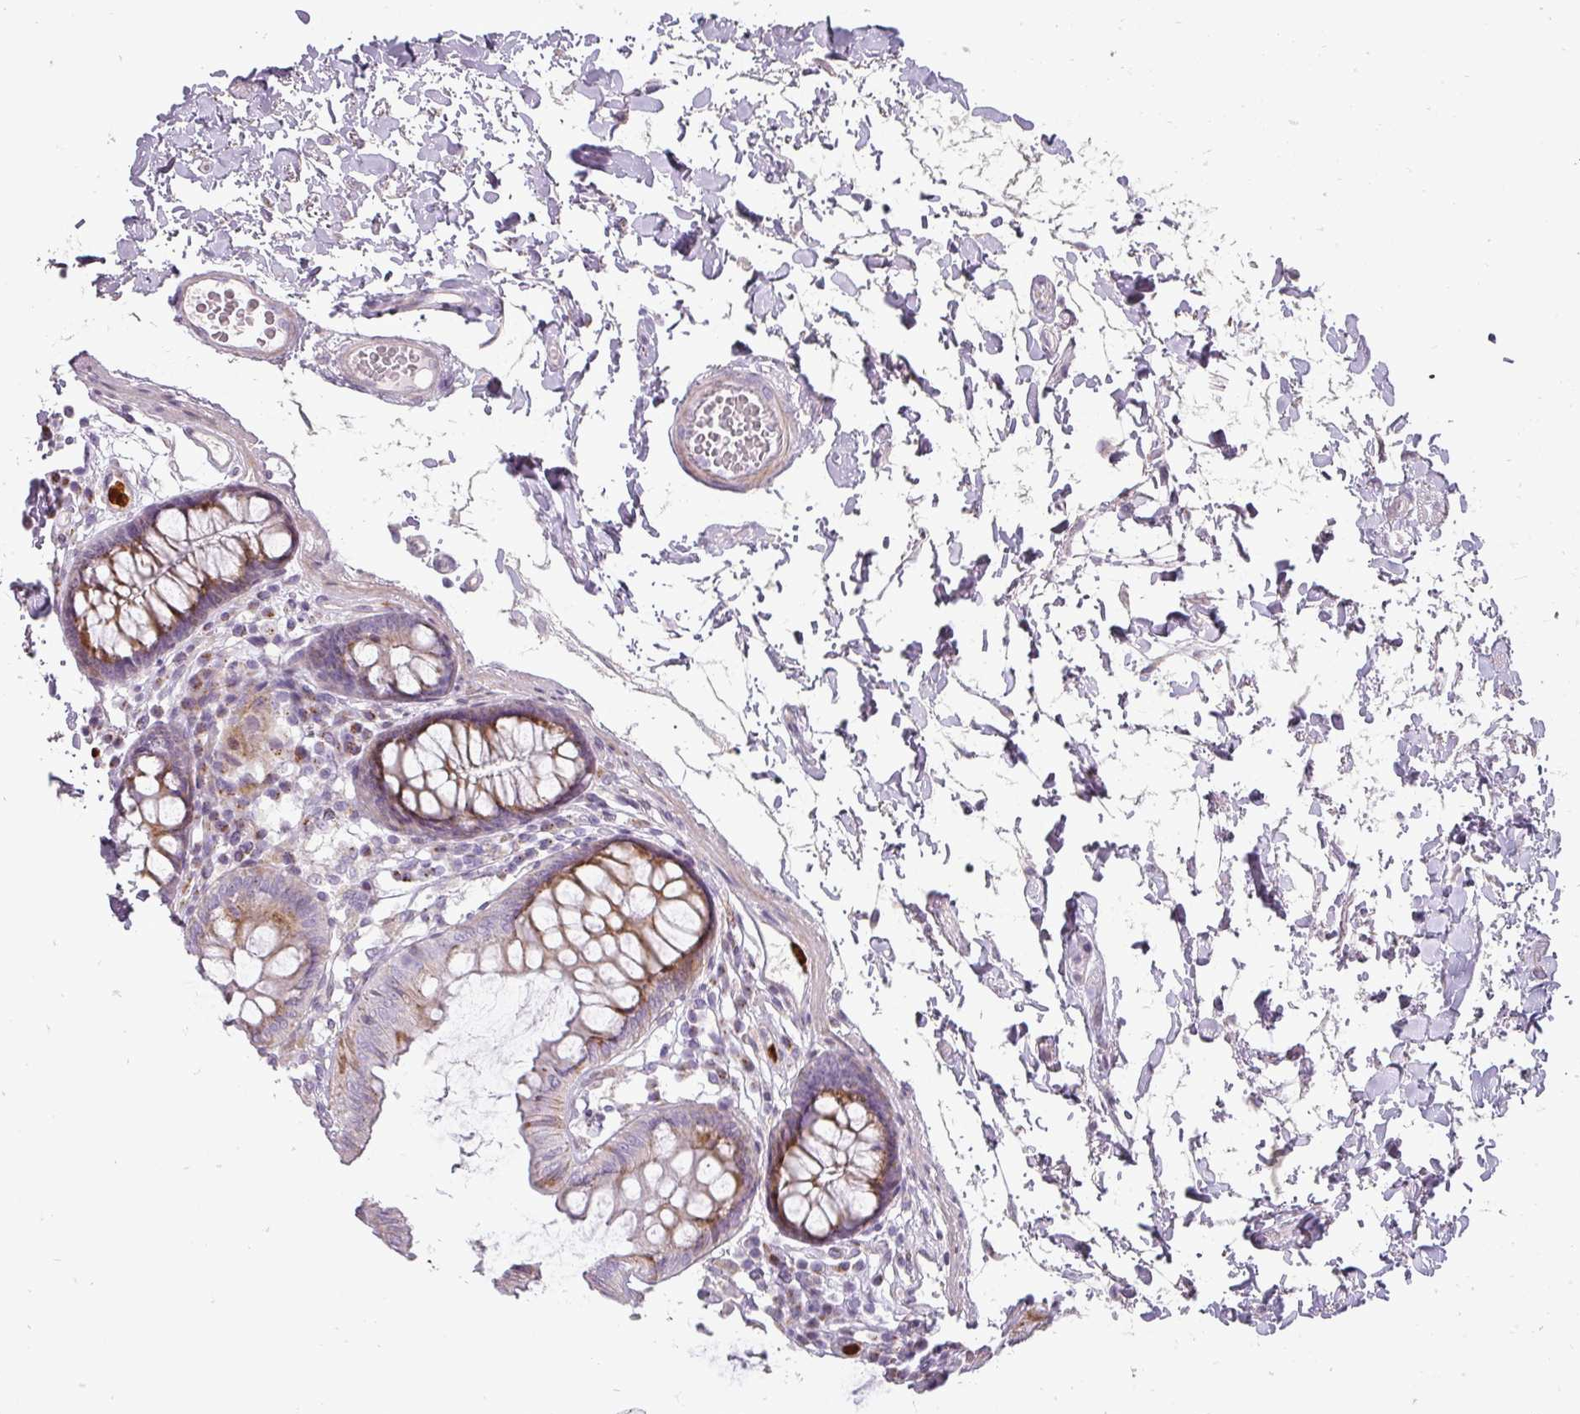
{"staining": {"intensity": "negative", "quantity": "none", "location": "none"}, "tissue": "colon", "cell_type": "Endothelial cells", "image_type": "normal", "snomed": [{"axis": "morphology", "description": "Normal tissue, NOS"}, {"axis": "topography", "description": "Colon"}], "caption": "An immunohistochemistry (IHC) image of benign colon is shown. There is no staining in endothelial cells of colon.", "gene": "BIK", "patient": {"sex": "male", "age": 84}}